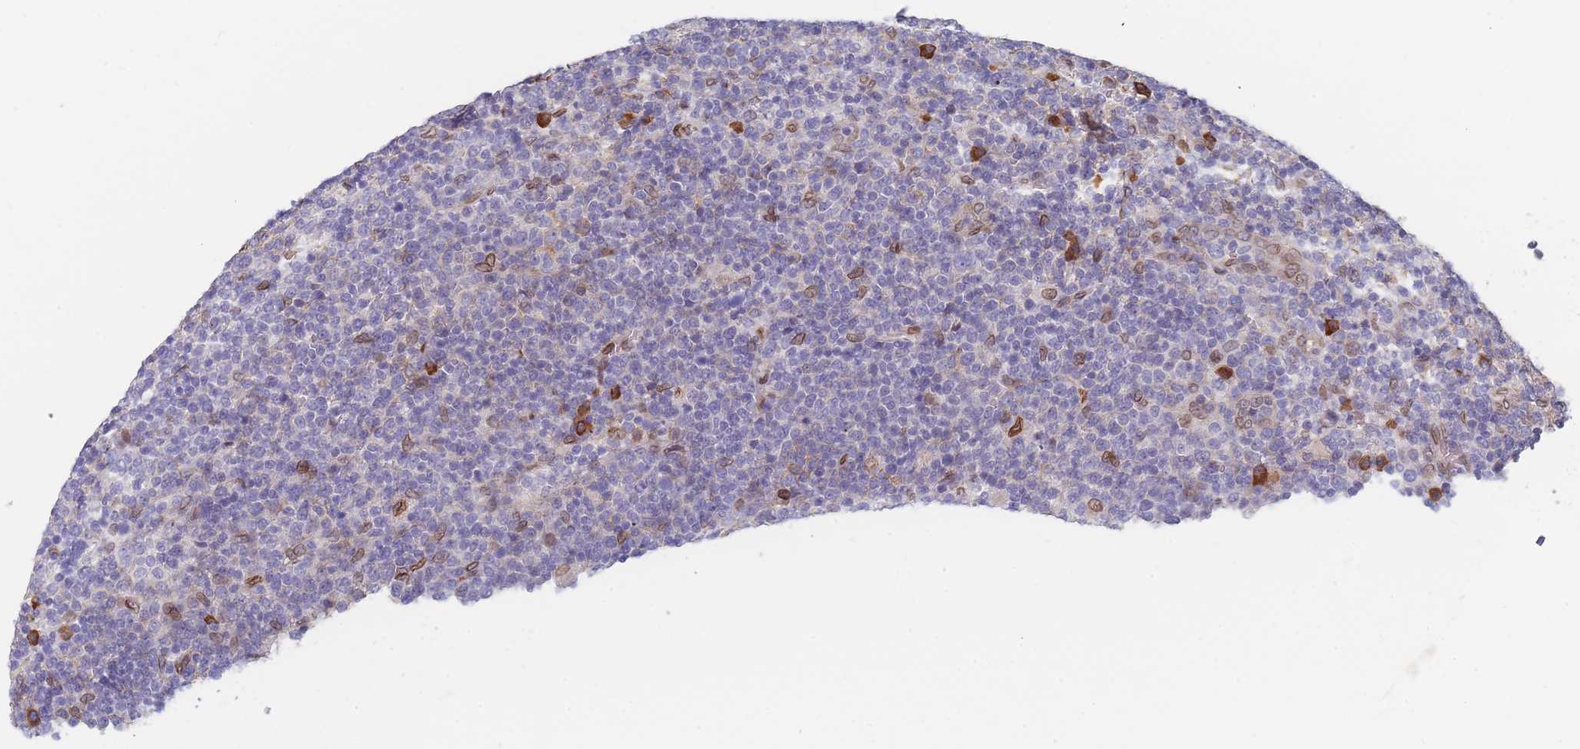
{"staining": {"intensity": "negative", "quantity": "none", "location": "none"}, "tissue": "lymphoma", "cell_type": "Tumor cells", "image_type": "cancer", "snomed": [{"axis": "morphology", "description": "Malignant lymphoma, non-Hodgkin's type, High grade"}, {"axis": "topography", "description": "Lymph node"}], "caption": "This micrograph is of lymphoma stained with immunohistochemistry to label a protein in brown with the nuclei are counter-stained blue. There is no positivity in tumor cells.", "gene": "ZBTB1", "patient": {"sex": "male", "age": 61}}